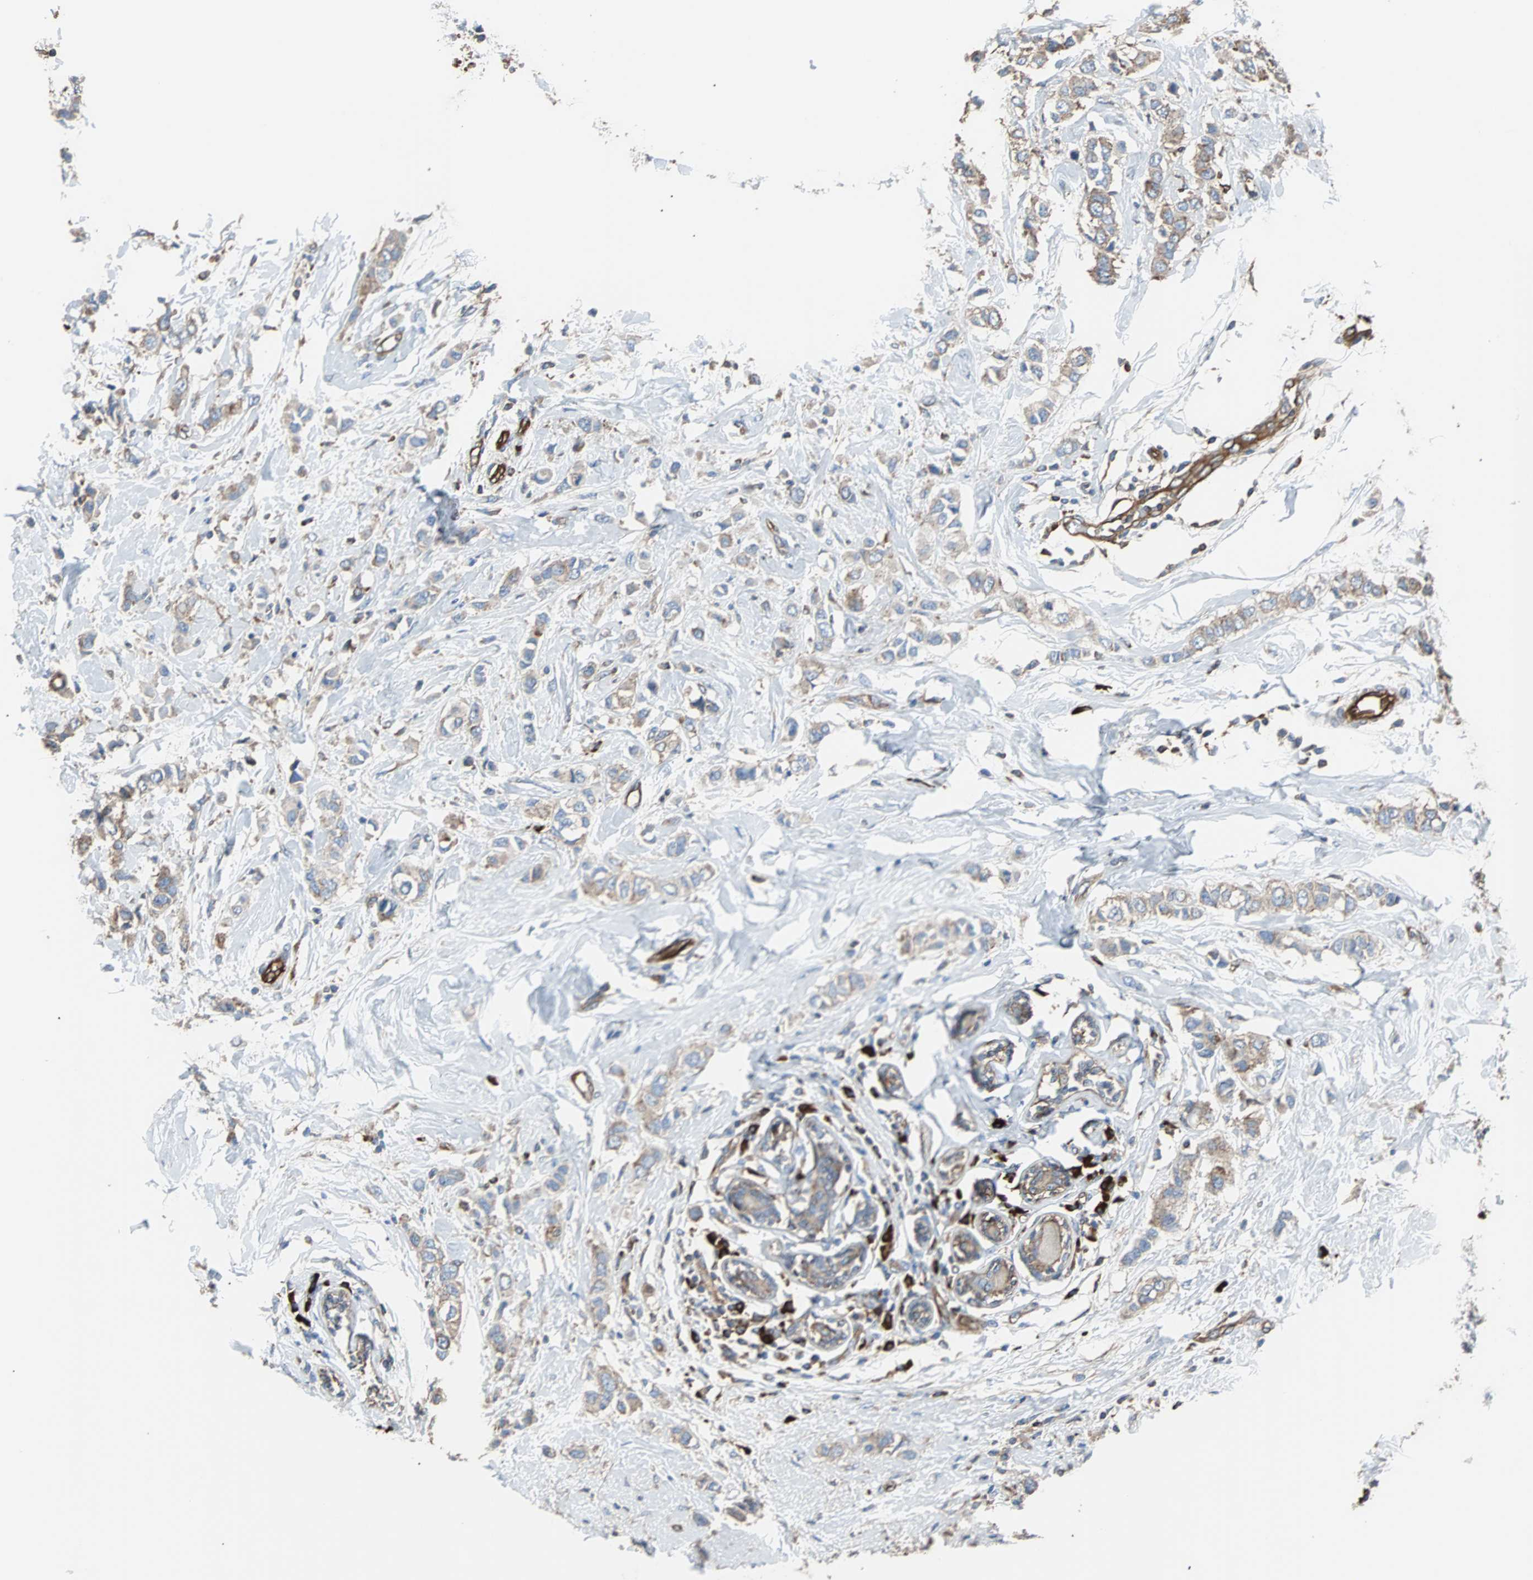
{"staining": {"intensity": "moderate", "quantity": ">75%", "location": "cytoplasmic/membranous"}, "tissue": "breast cancer", "cell_type": "Tumor cells", "image_type": "cancer", "snomed": [{"axis": "morphology", "description": "Duct carcinoma"}, {"axis": "topography", "description": "Breast"}], "caption": "An IHC image of tumor tissue is shown. Protein staining in brown shows moderate cytoplasmic/membranous positivity in breast cancer (infiltrating ductal carcinoma) within tumor cells.", "gene": "PLCG2", "patient": {"sex": "female", "age": 50}}